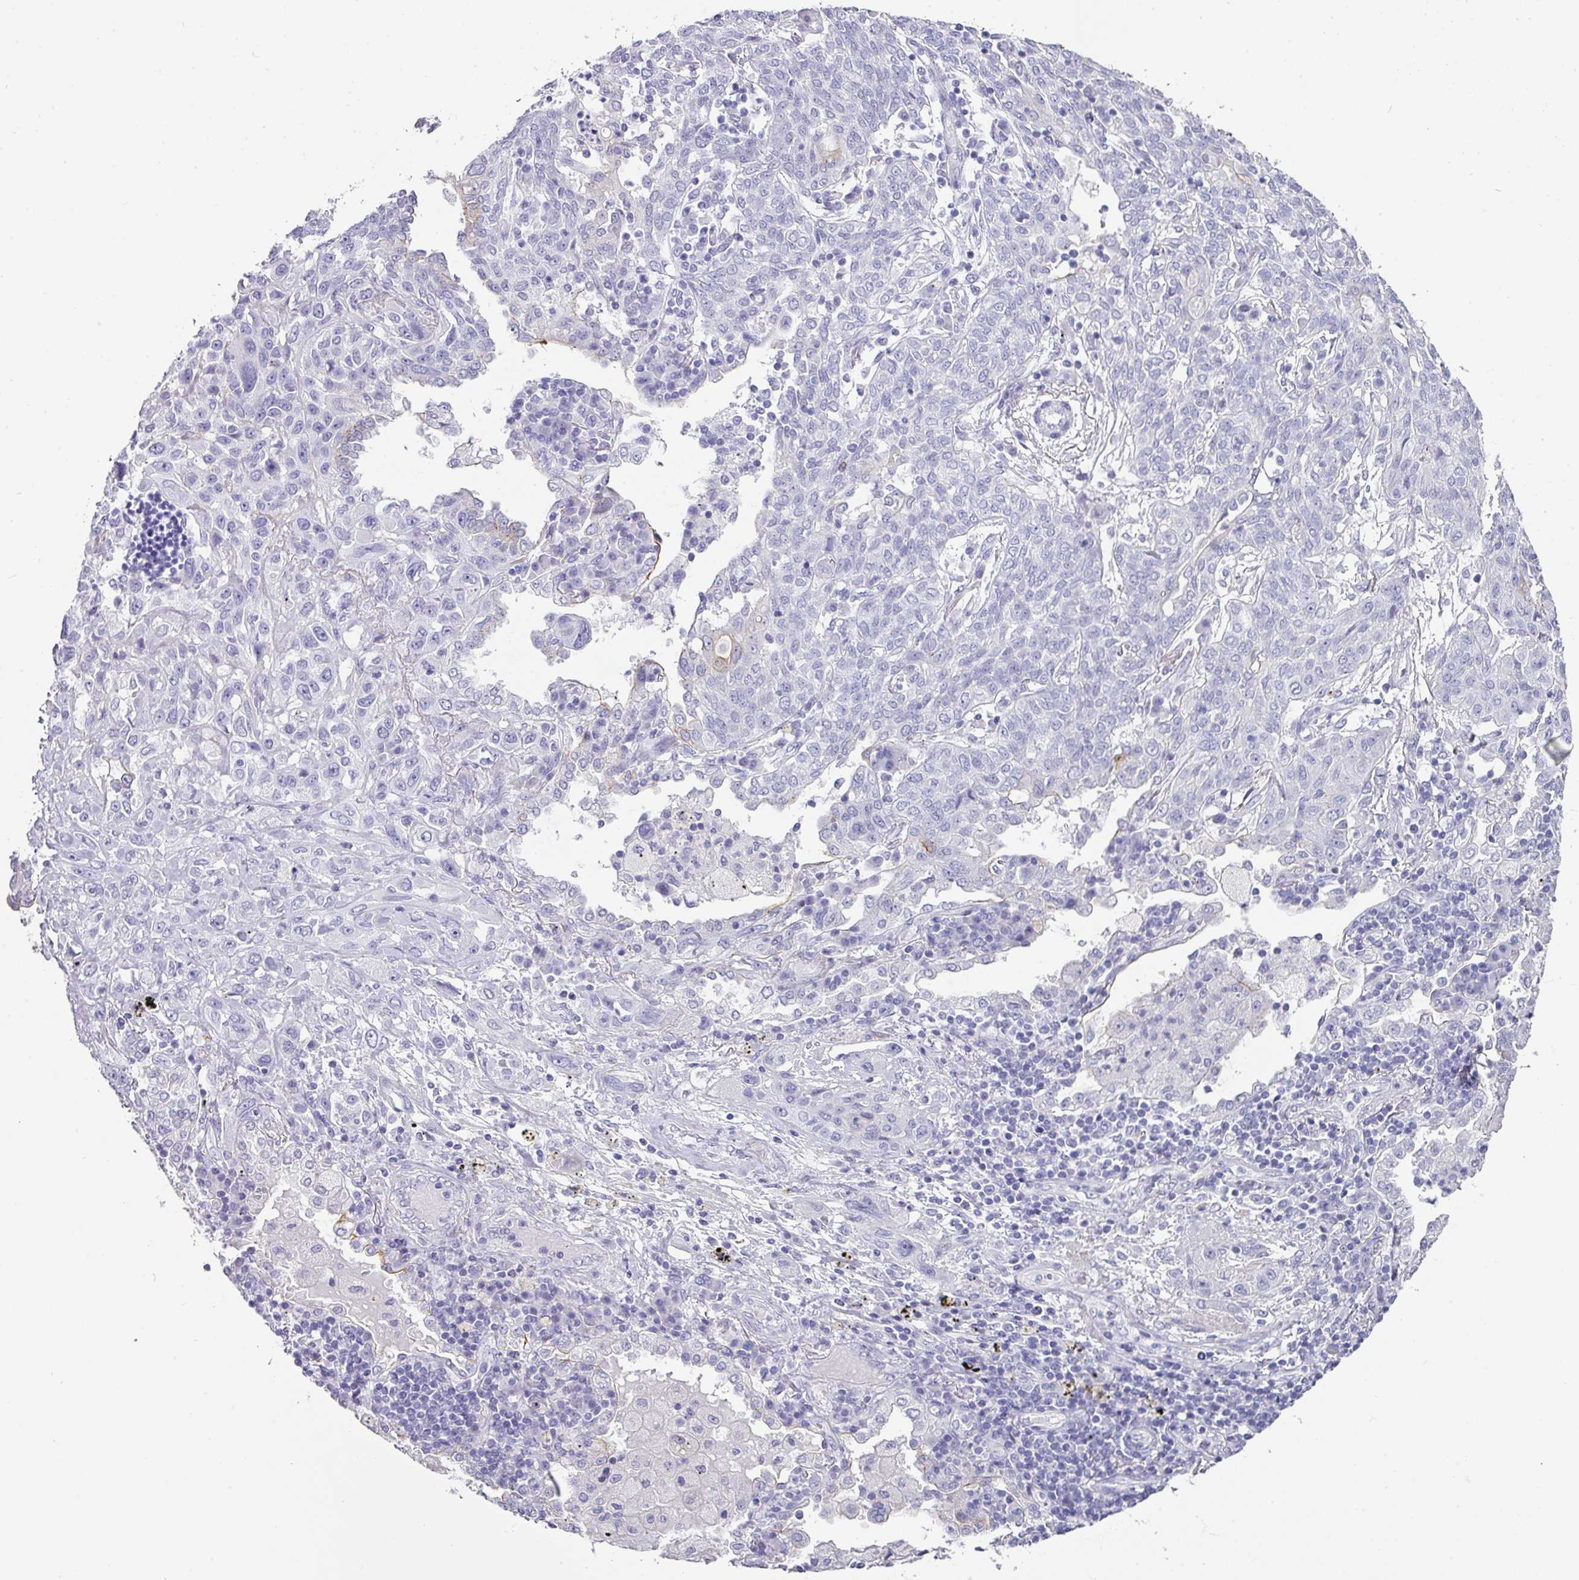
{"staining": {"intensity": "negative", "quantity": "none", "location": "none"}, "tissue": "lung cancer", "cell_type": "Tumor cells", "image_type": "cancer", "snomed": [{"axis": "morphology", "description": "Squamous cell carcinoma, NOS"}, {"axis": "topography", "description": "Lung"}], "caption": "Lung squamous cell carcinoma was stained to show a protein in brown. There is no significant expression in tumor cells.", "gene": "ANKRD29", "patient": {"sex": "female", "age": 70}}